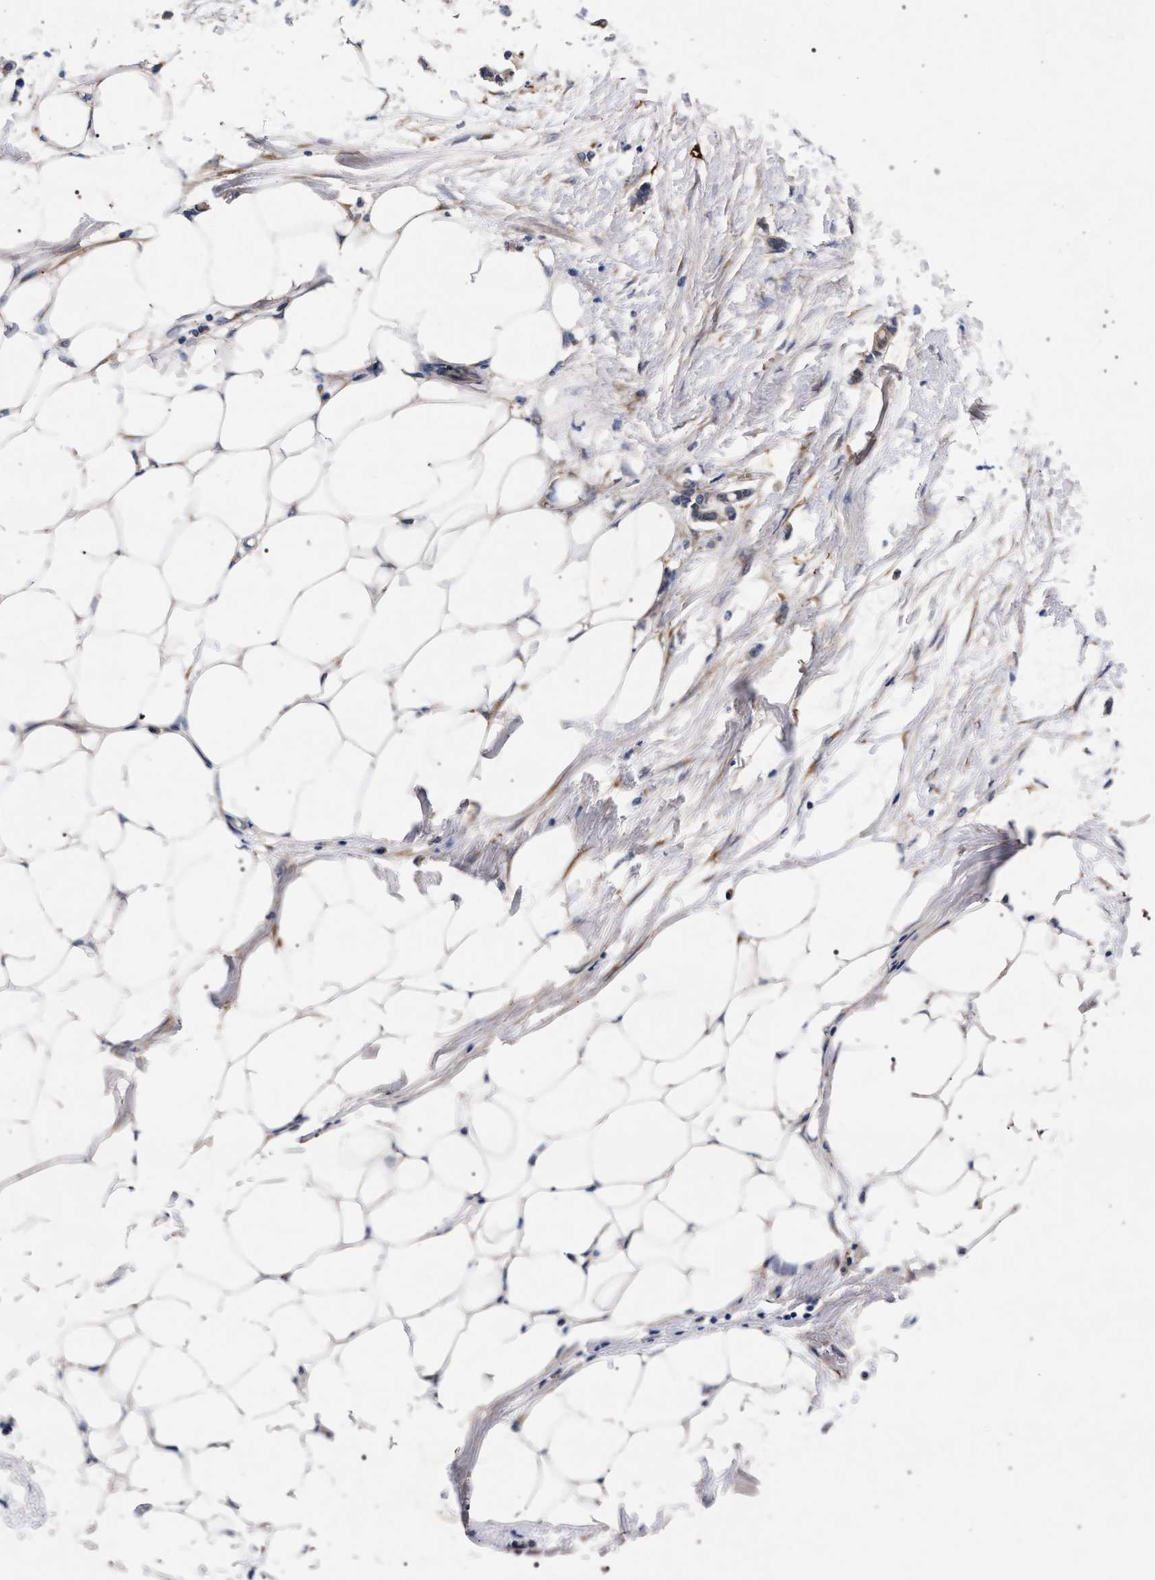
{"staining": {"intensity": "weak", "quantity": "25%-75%", "location": "cytoplasmic/membranous"}, "tissue": "adipose tissue", "cell_type": "Adipocytes", "image_type": "normal", "snomed": [{"axis": "morphology", "description": "Normal tissue, NOS"}, {"axis": "morphology", "description": "Adenocarcinoma, NOS"}, {"axis": "topography", "description": "Colon"}, {"axis": "topography", "description": "Peripheral nerve tissue"}], "caption": "Brown immunohistochemical staining in unremarkable human adipose tissue demonstrates weak cytoplasmic/membranous positivity in approximately 25%-75% of adipocytes. (brown staining indicates protein expression, while blue staining denotes nuclei).", "gene": "NEK7", "patient": {"sex": "male", "age": 14}}